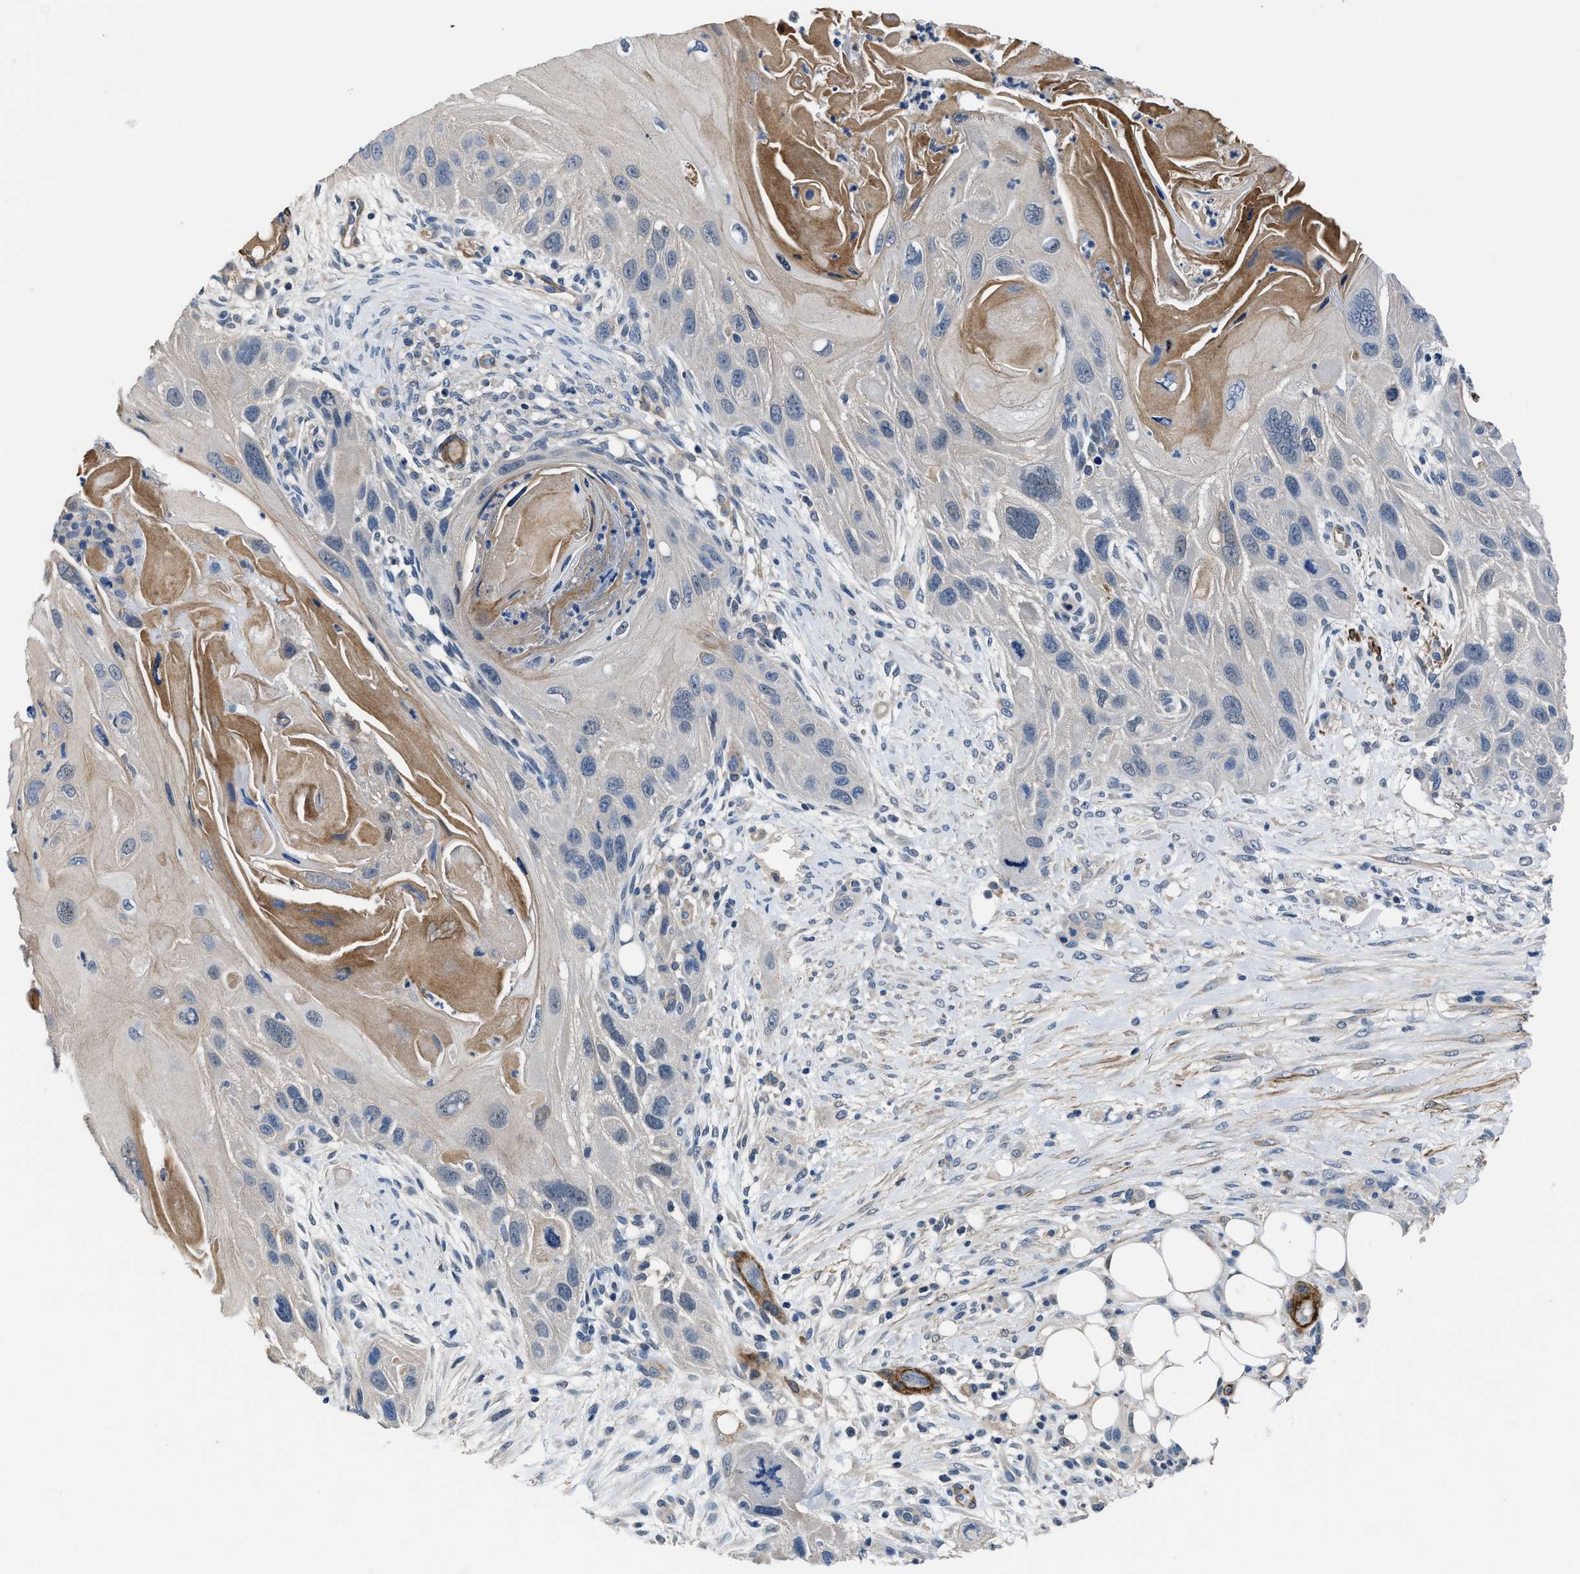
{"staining": {"intensity": "negative", "quantity": "none", "location": "none"}, "tissue": "skin cancer", "cell_type": "Tumor cells", "image_type": "cancer", "snomed": [{"axis": "morphology", "description": "Squamous cell carcinoma, NOS"}, {"axis": "topography", "description": "Skin"}], "caption": "DAB immunohistochemical staining of human skin cancer (squamous cell carcinoma) shows no significant positivity in tumor cells.", "gene": "LANCL2", "patient": {"sex": "female", "age": 77}}